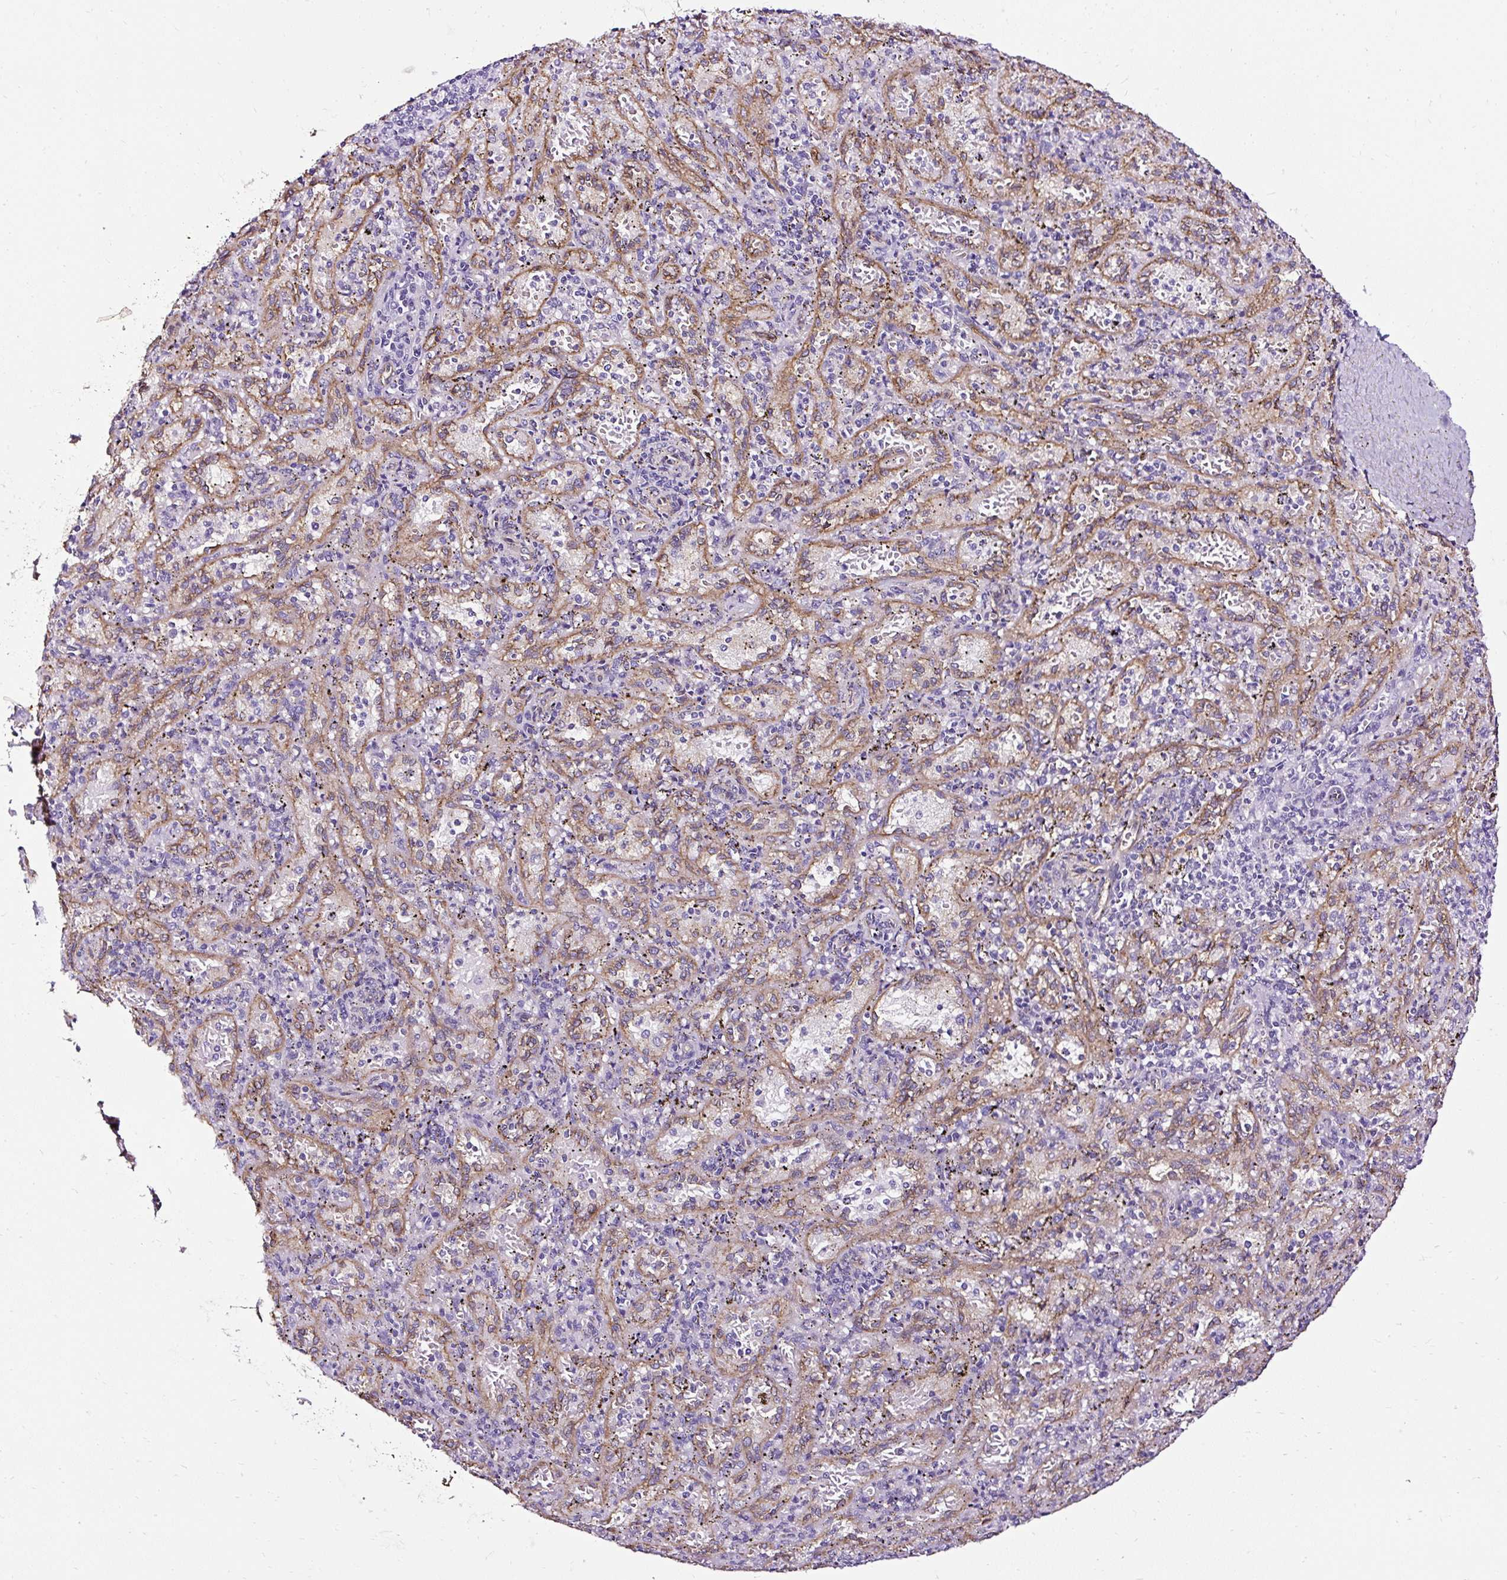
{"staining": {"intensity": "negative", "quantity": "none", "location": "none"}, "tissue": "spleen", "cell_type": "Cells in red pulp", "image_type": "normal", "snomed": [{"axis": "morphology", "description": "Normal tissue, NOS"}, {"axis": "topography", "description": "Spleen"}], "caption": "Protein analysis of normal spleen exhibits no significant expression in cells in red pulp.", "gene": "SLC7A8", "patient": {"sex": "male", "age": 57}}